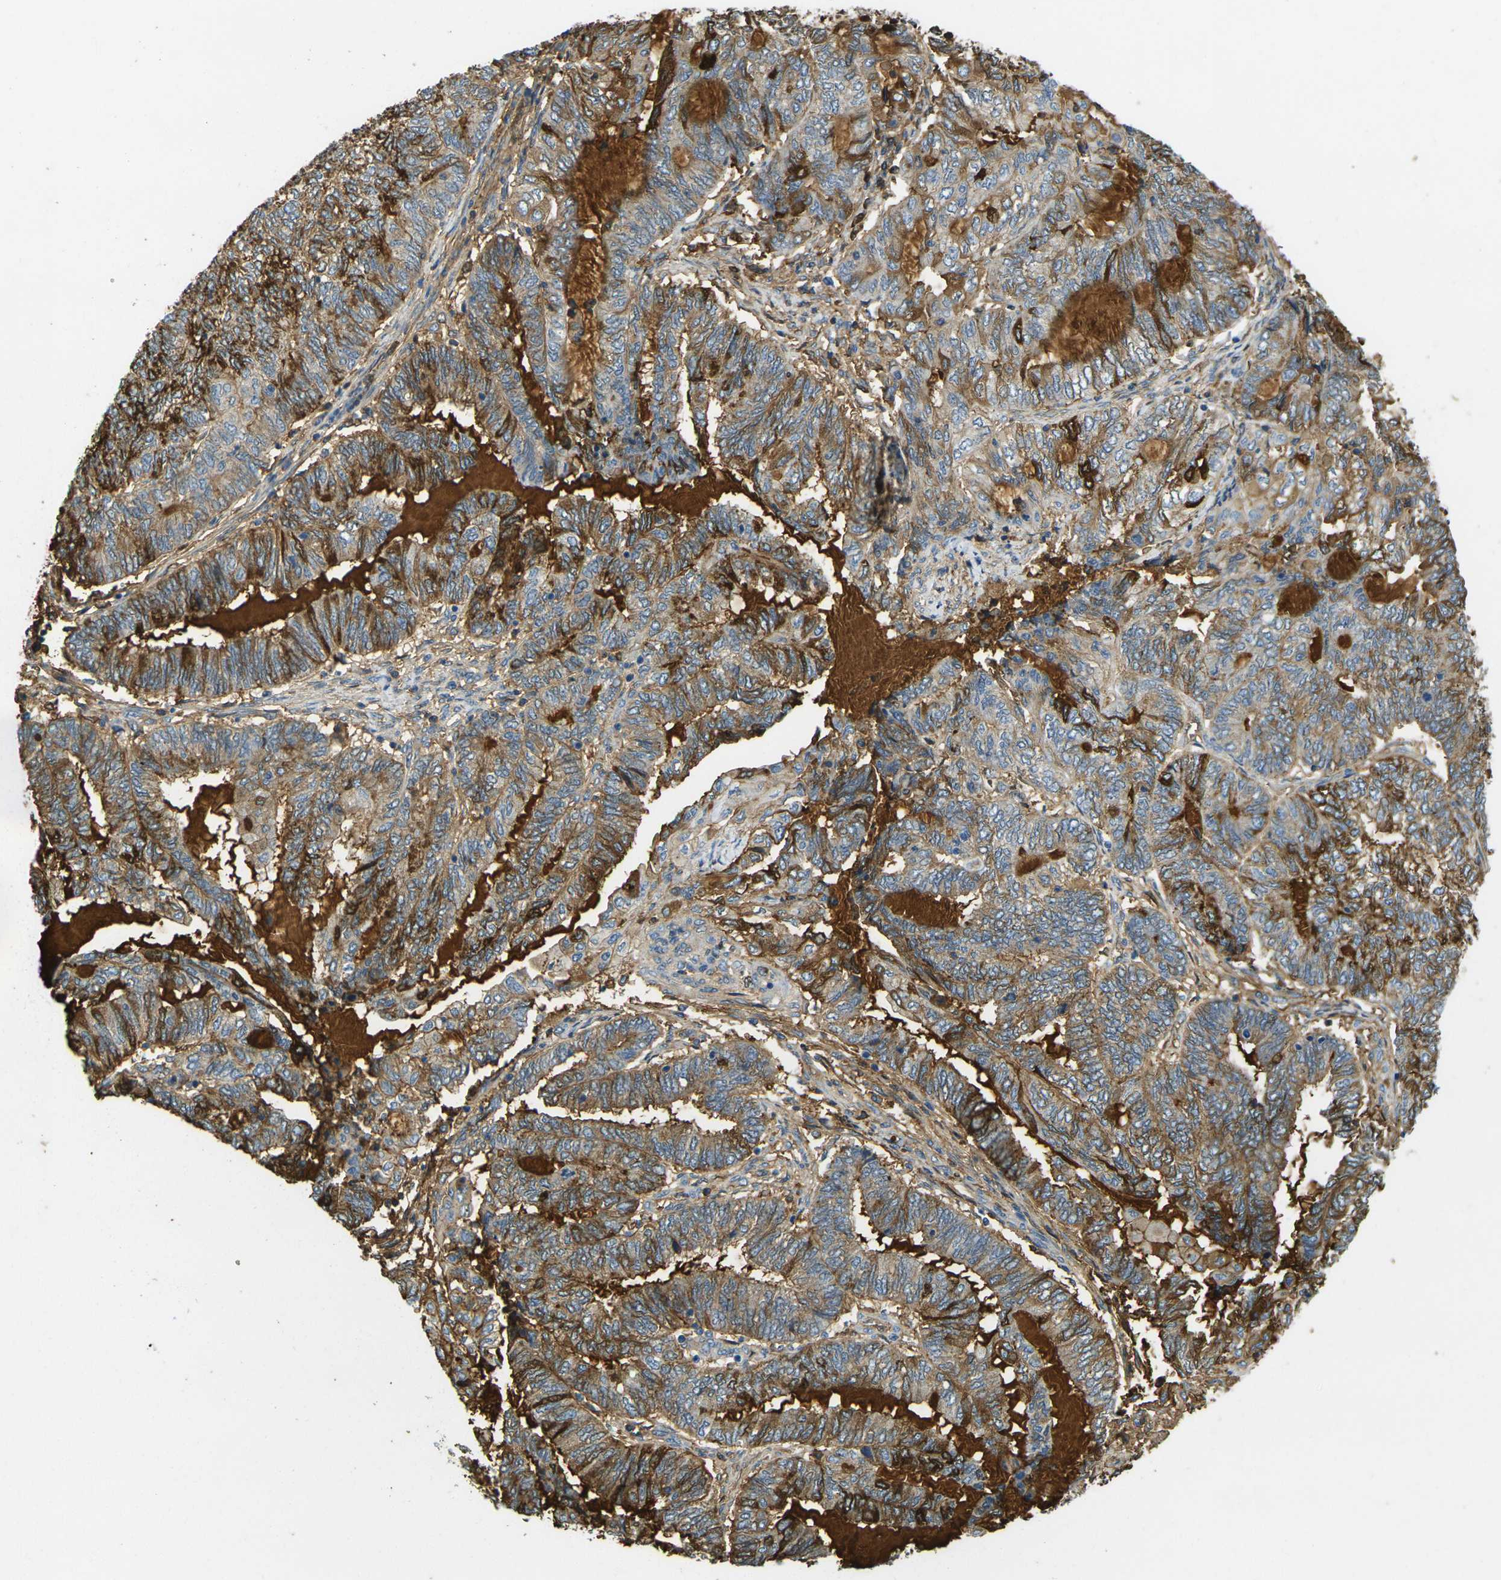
{"staining": {"intensity": "moderate", "quantity": ">75%", "location": "cytoplasmic/membranous"}, "tissue": "endometrial cancer", "cell_type": "Tumor cells", "image_type": "cancer", "snomed": [{"axis": "morphology", "description": "Adenocarcinoma, NOS"}, {"axis": "topography", "description": "Uterus"}, {"axis": "topography", "description": "Endometrium"}], "caption": "Approximately >75% of tumor cells in human adenocarcinoma (endometrial) demonstrate moderate cytoplasmic/membranous protein expression as visualized by brown immunohistochemical staining.", "gene": "PLCD1", "patient": {"sex": "female", "age": 70}}